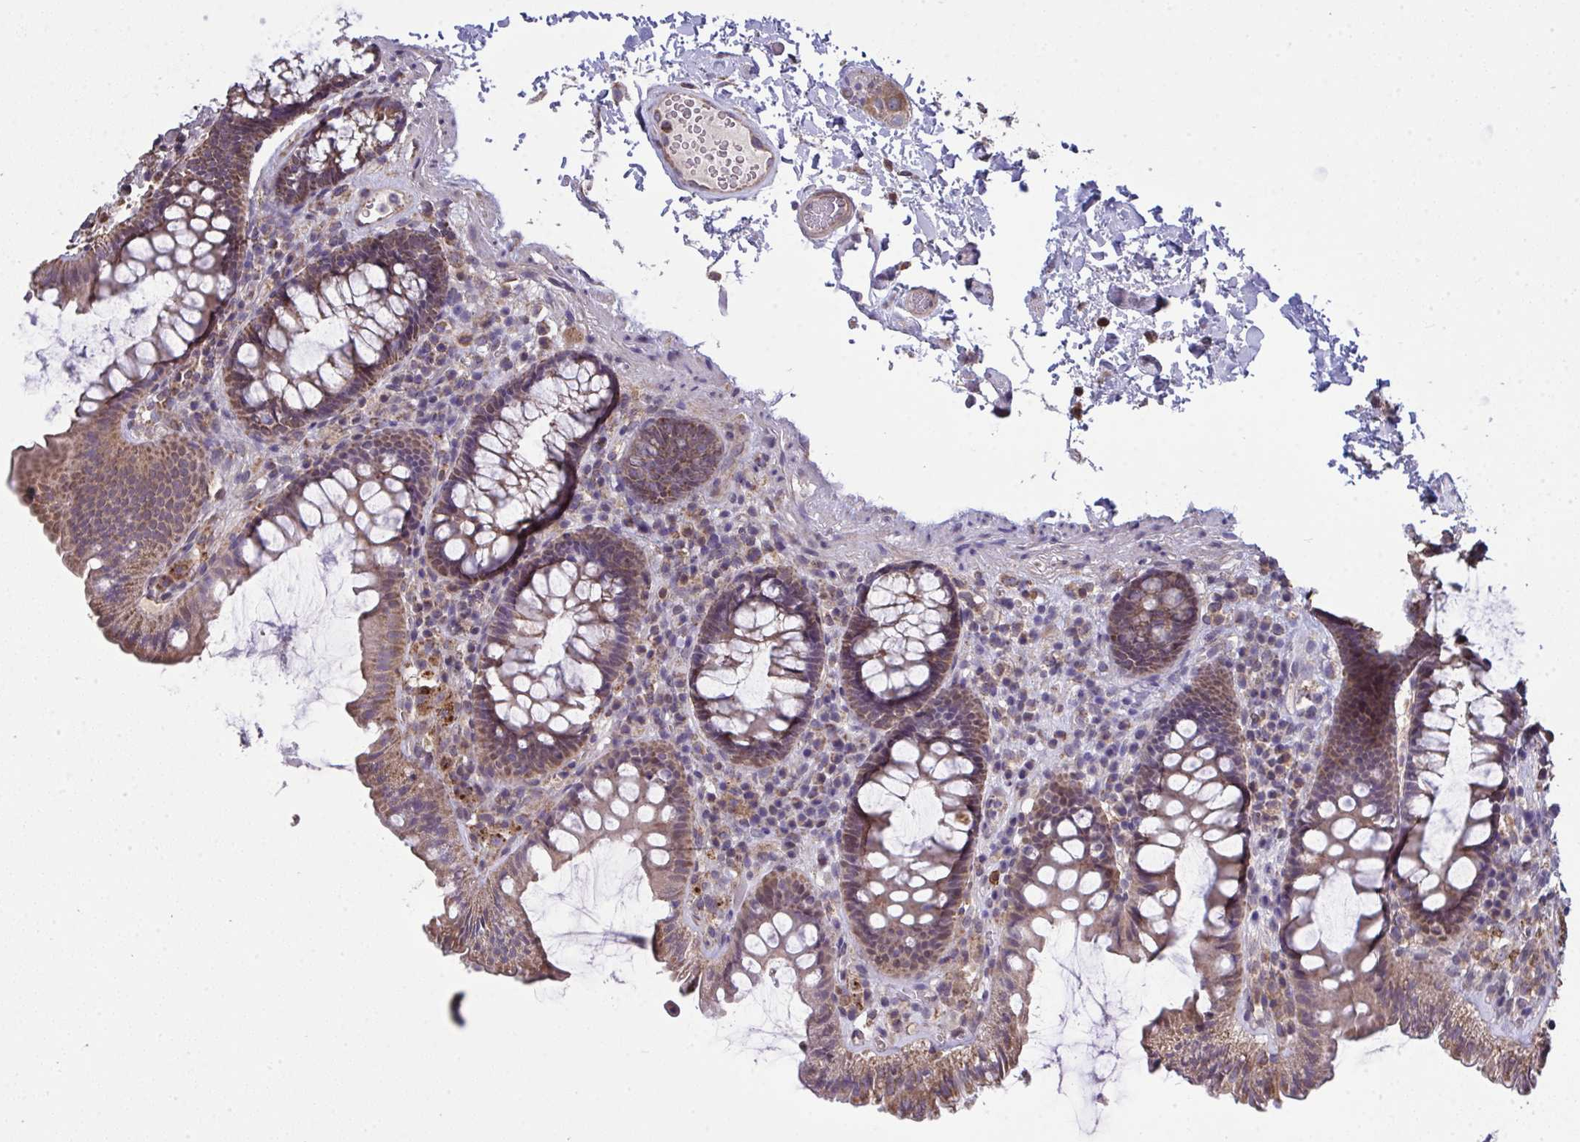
{"staining": {"intensity": "weak", "quantity": ">75%", "location": "cytoplasmic/membranous"}, "tissue": "colon", "cell_type": "Endothelial cells", "image_type": "normal", "snomed": [{"axis": "morphology", "description": "Normal tissue, NOS"}, {"axis": "topography", "description": "Colon"}, {"axis": "topography", "description": "Peripheral nerve tissue"}], "caption": "High-magnification brightfield microscopy of benign colon stained with DAB (3,3'-diaminobenzidine) (brown) and counterstained with hematoxylin (blue). endothelial cells exhibit weak cytoplasmic/membranous staining is present in approximately>75% of cells. (IHC, brightfield microscopy, high magnification).", "gene": "PPM1H", "patient": {"sex": "male", "age": 84}}